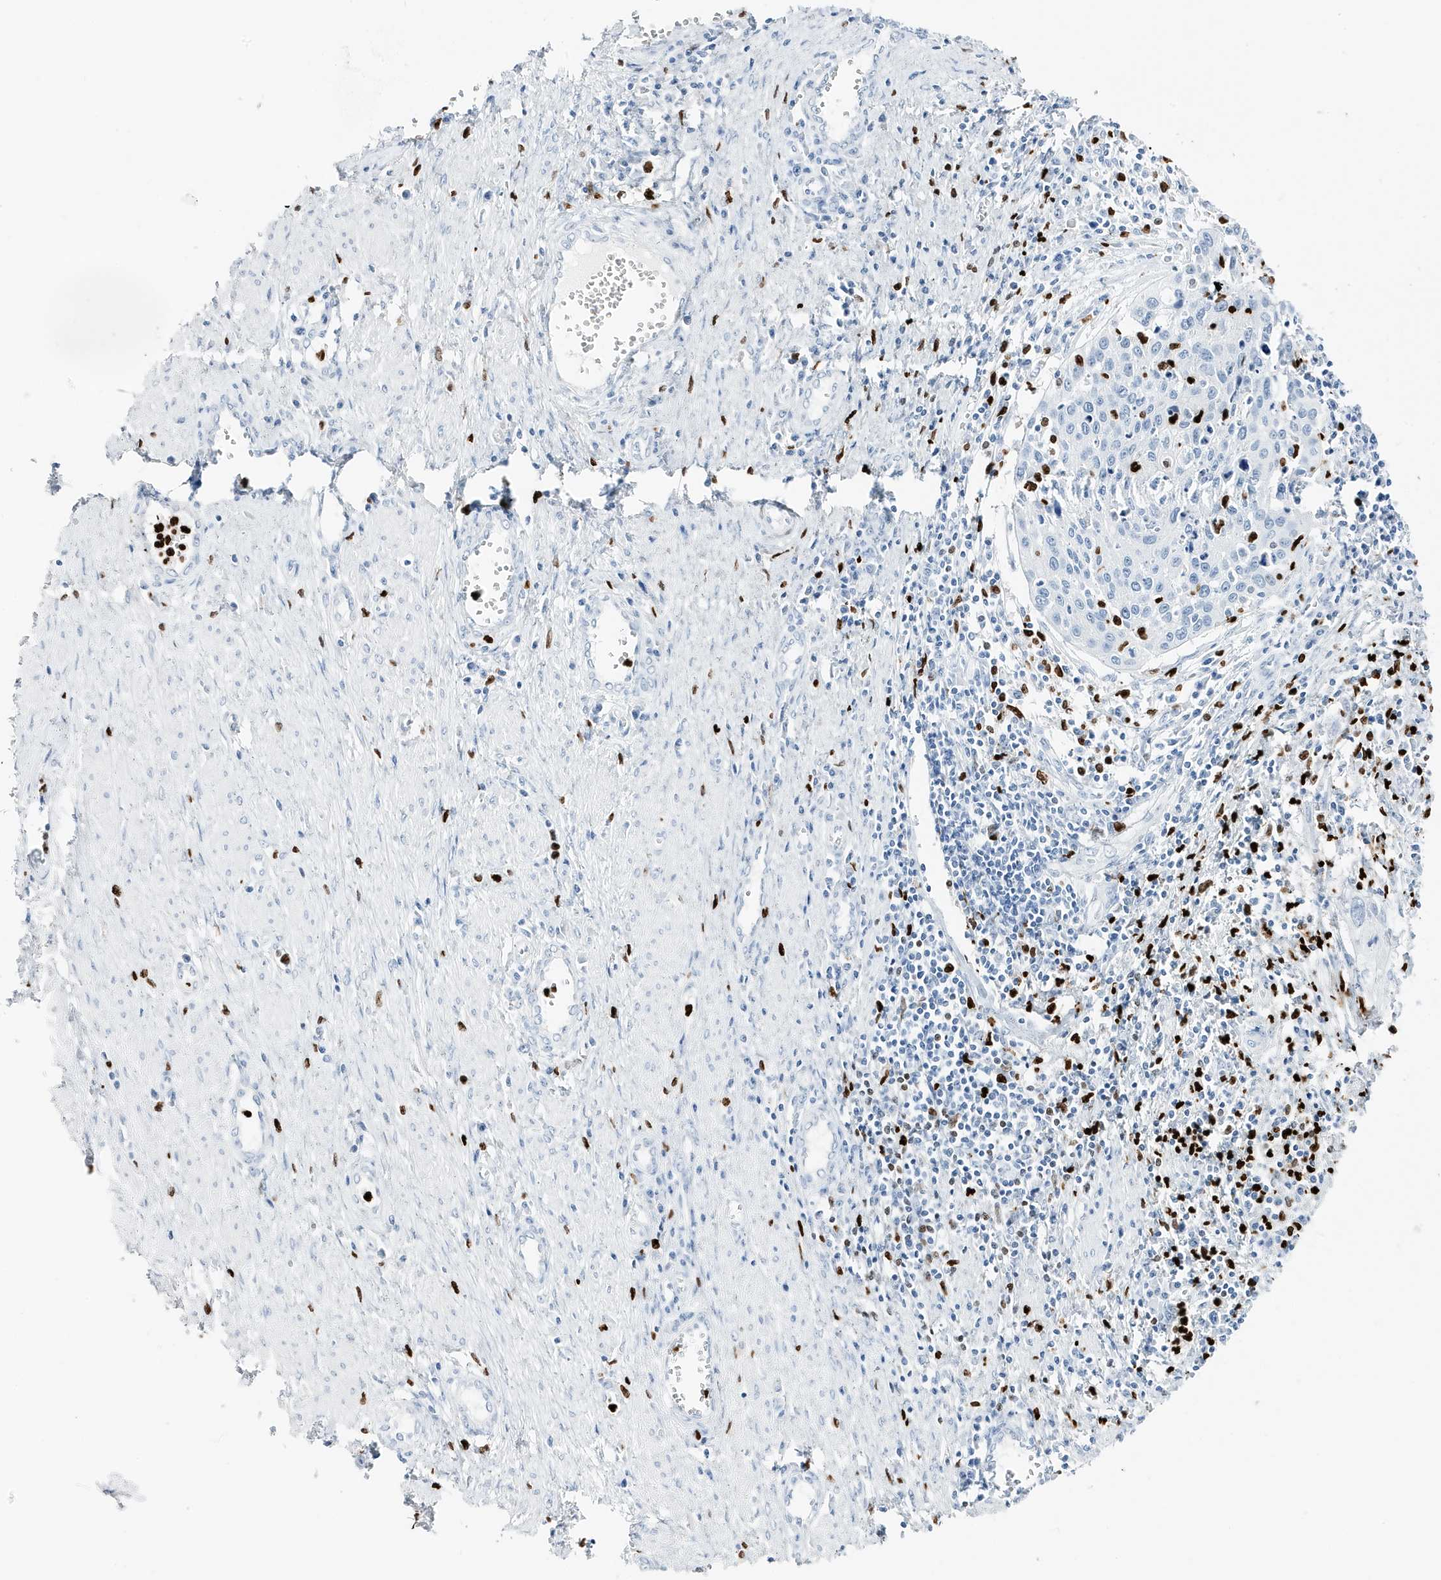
{"staining": {"intensity": "negative", "quantity": "none", "location": "none"}, "tissue": "cervical cancer", "cell_type": "Tumor cells", "image_type": "cancer", "snomed": [{"axis": "morphology", "description": "Squamous cell carcinoma, NOS"}, {"axis": "topography", "description": "Cervix"}], "caption": "Tumor cells are negative for protein expression in human cervical cancer (squamous cell carcinoma).", "gene": "MNDA", "patient": {"sex": "female", "age": 32}}